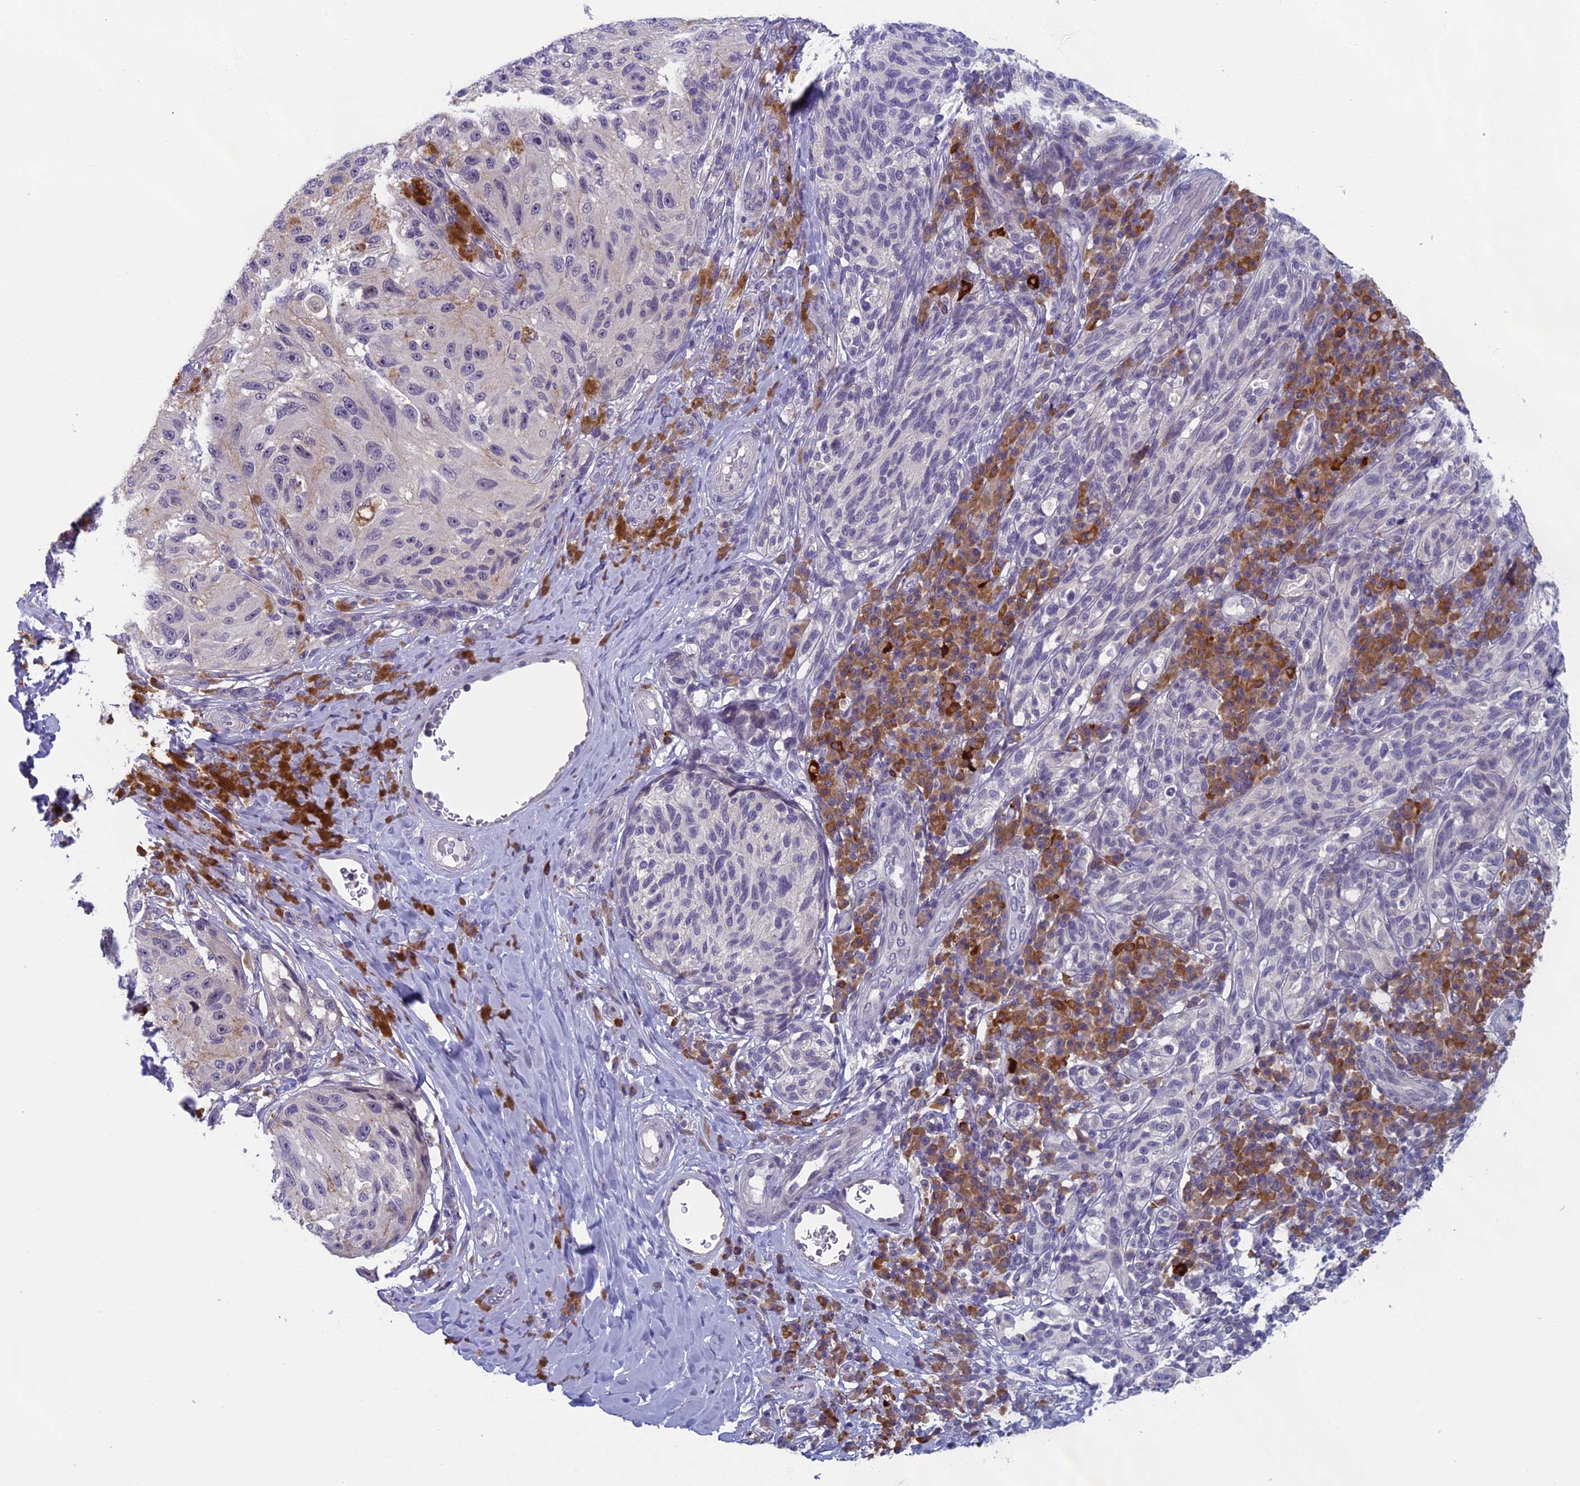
{"staining": {"intensity": "negative", "quantity": "none", "location": "none"}, "tissue": "melanoma", "cell_type": "Tumor cells", "image_type": "cancer", "snomed": [{"axis": "morphology", "description": "Malignant melanoma, NOS"}, {"axis": "topography", "description": "Skin"}], "caption": "DAB immunohistochemical staining of human malignant melanoma displays no significant expression in tumor cells.", "gene": "CNEP1R1", "patient": {"sex": "female", "age": 73}}